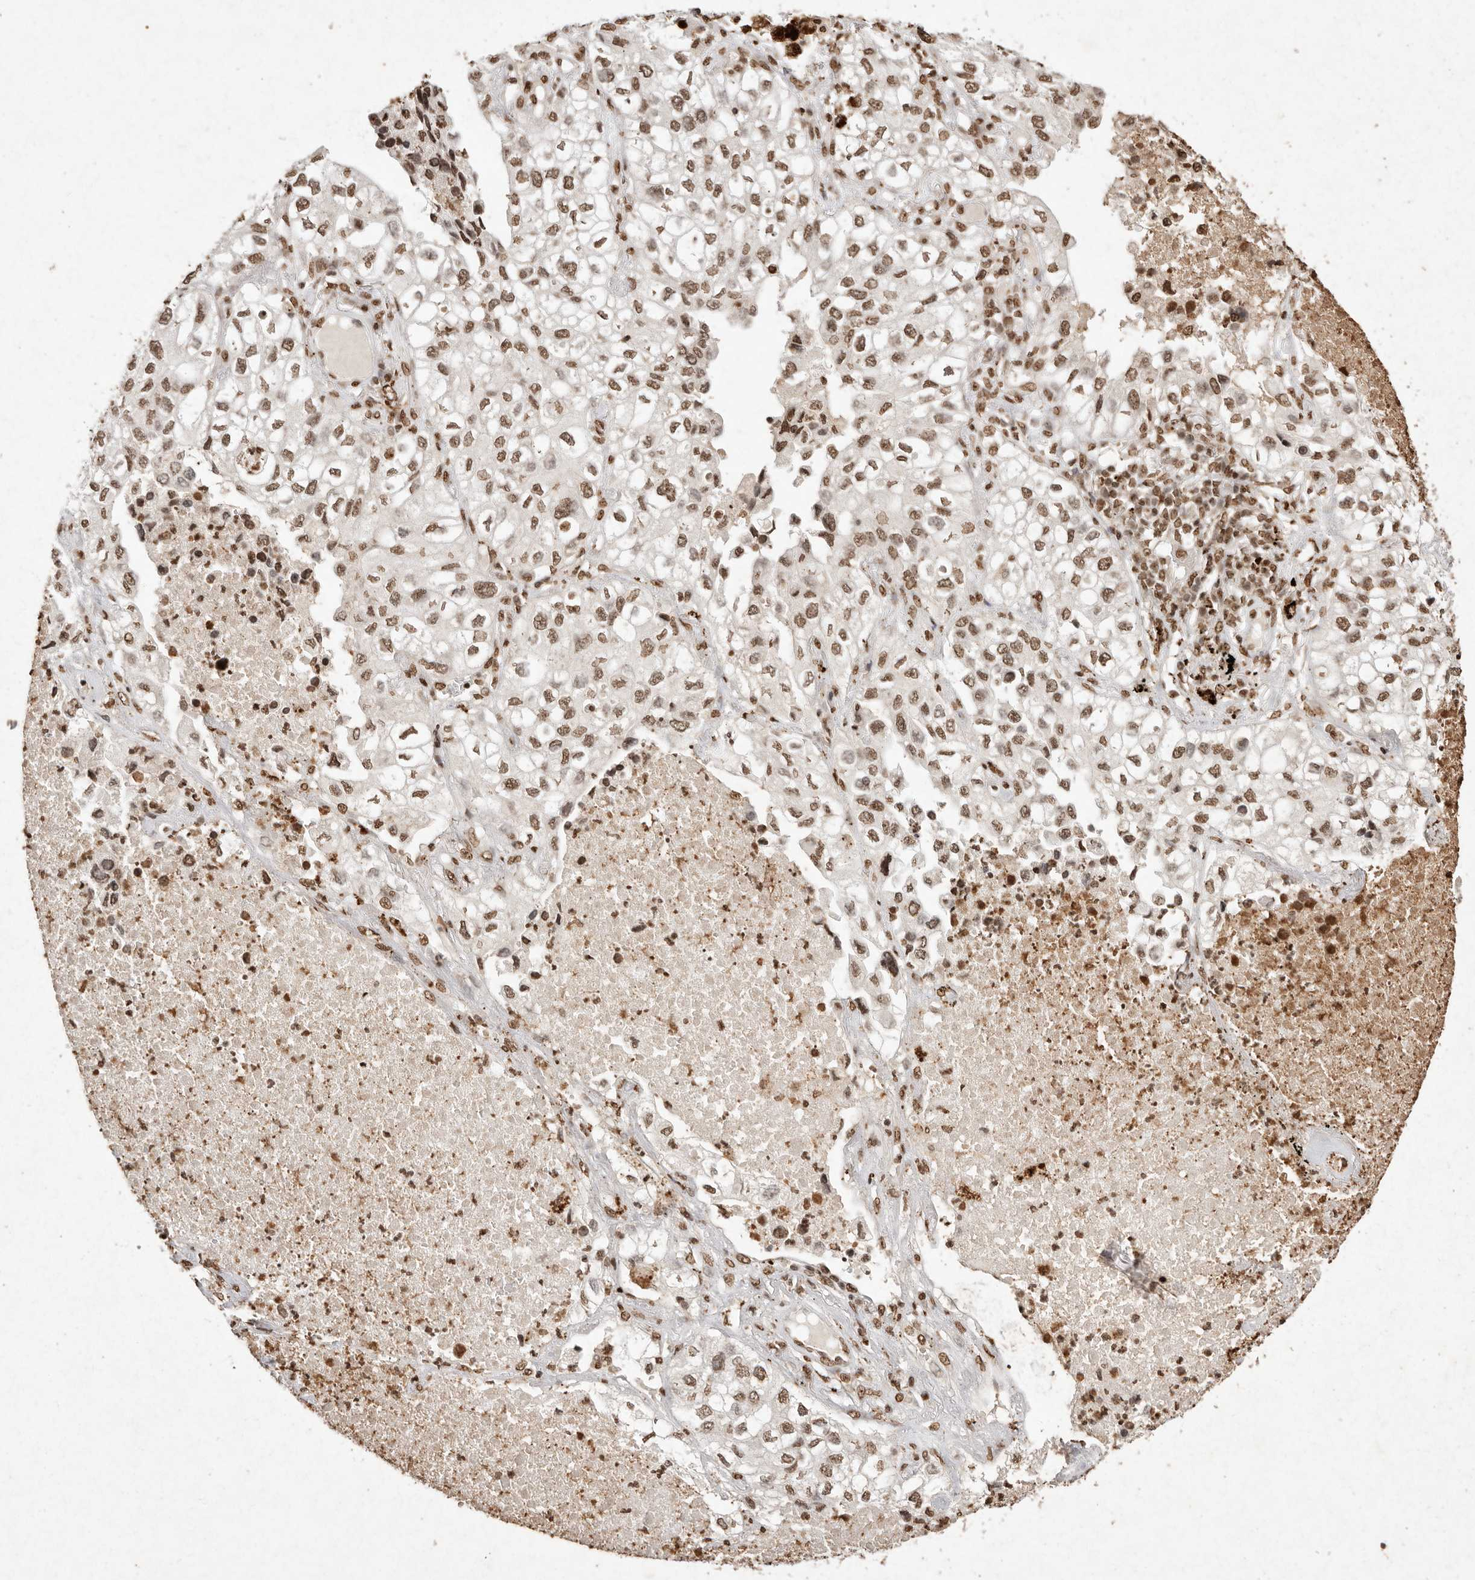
{"staining": {"intensity": "moderate", "quantity": ">75%", "location": "nuclear"}, "tissue": "lung cancer", "cell_type": "Tumor cells", "image_type": "cancer", "snomed": [{"axis": "morphology", "description": "Adenocarcinoma, NOS"}, {"axis": "topography", "description": "Lung"}], "caption": "Immunohistochemical staining of lung adenocarcinoma reveals medium levels of moderate nuclear expression in about >75% of tumor cells.", "gene": "NKX3-2", "patient": {"sex": "male", "age": 63}}